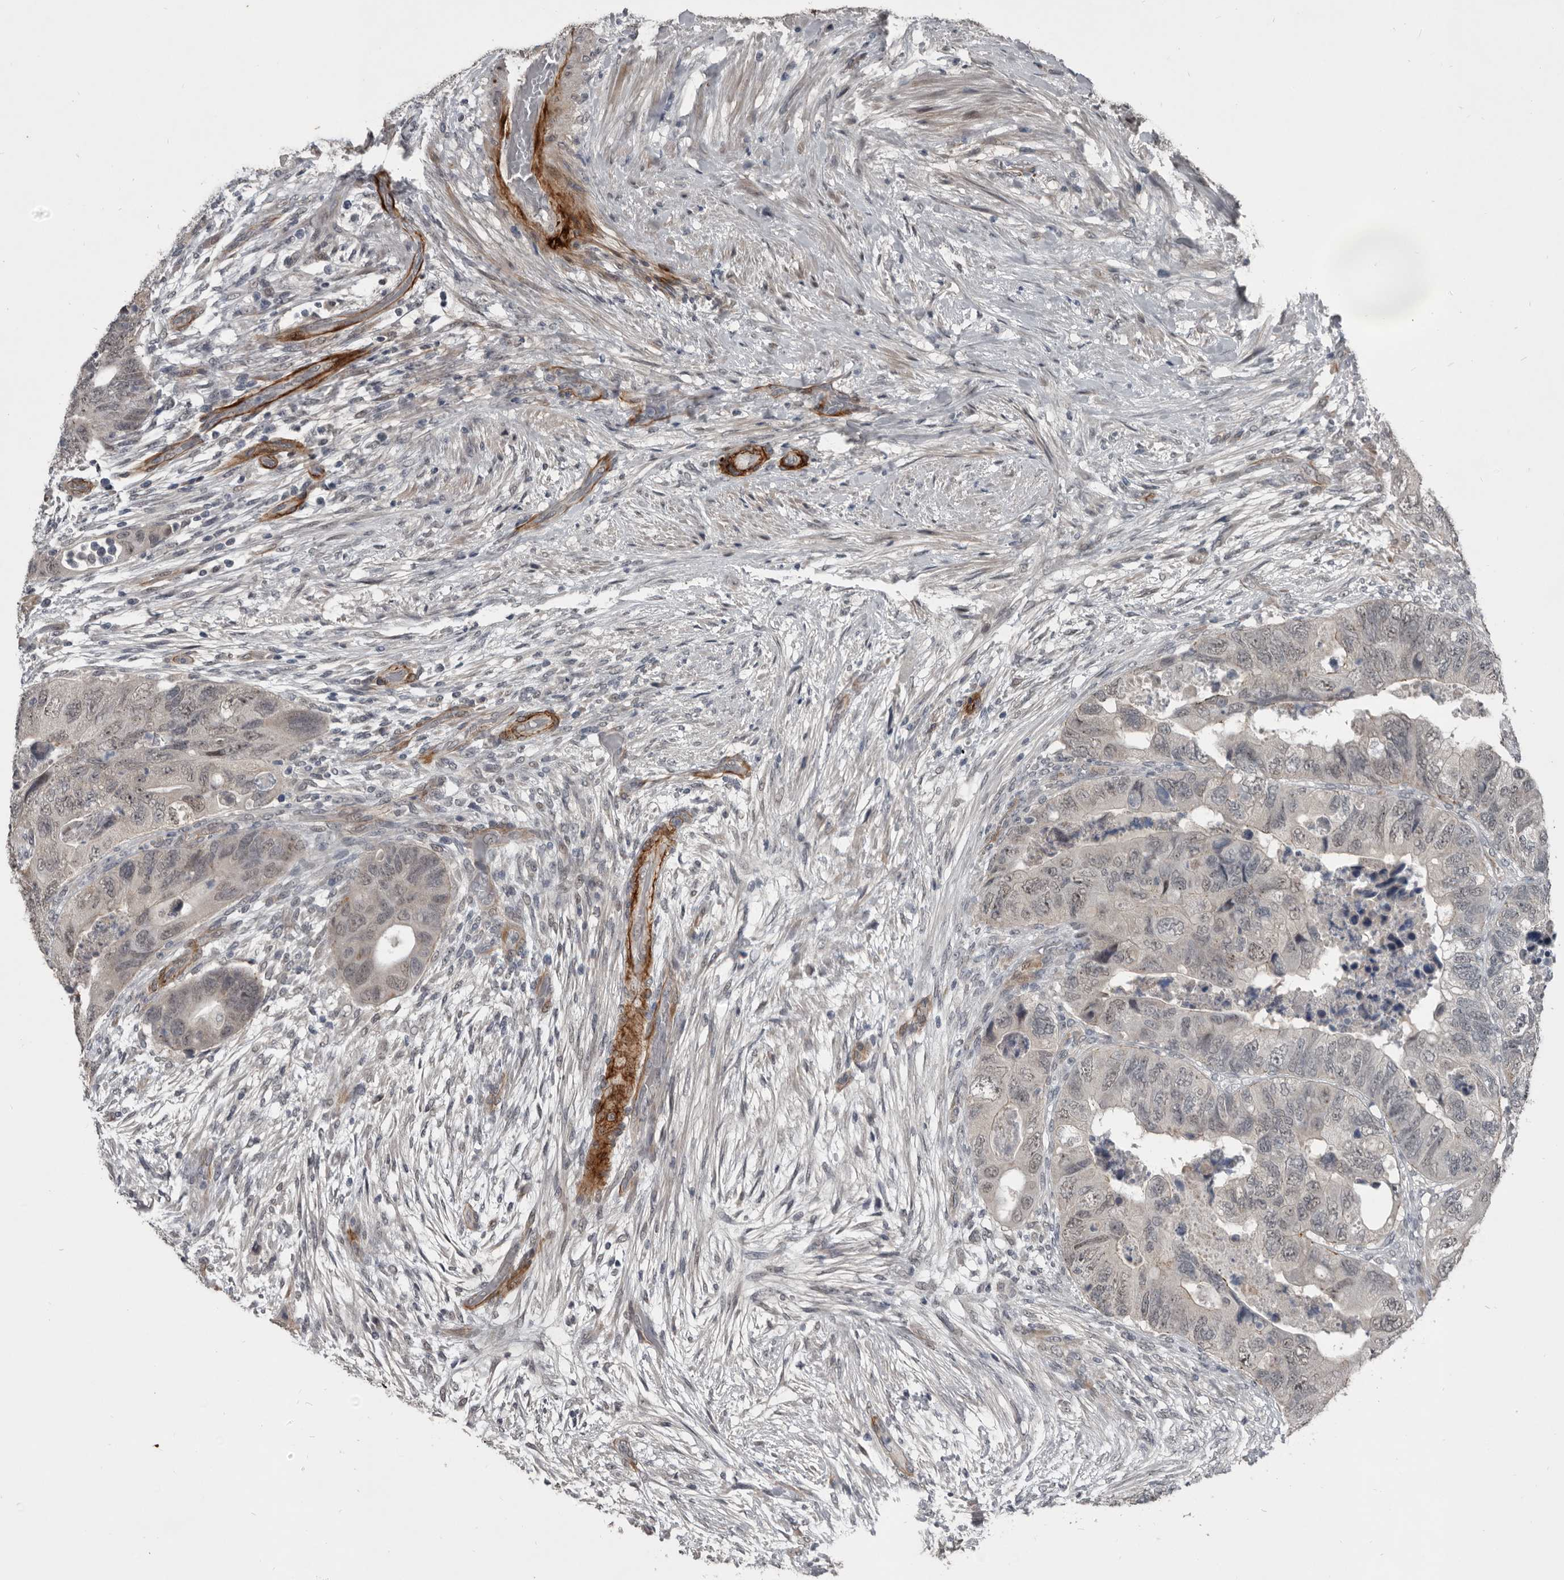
{"staining": {"intensity": "weak", "quantity": "25%-75%", "location": "nuclear"}, "tissue": "colorectal cancer", "cell_type": "Tumor cells", "image_type": "cancer", "snomed": [{"axis": "morphology", "description": "Adenocarcinoma, NOS"}, {"axis": "topography", "description": "Rectum"}], "caption": "Weak nuclear protein staining is appreciated in about 25%-75% of tumor cells in colorectal cancer (adenocarcinoma). Nuclei are stained in blue.", "gene": "C1orf216", "patient": {"sex": "male", "age": 63}}